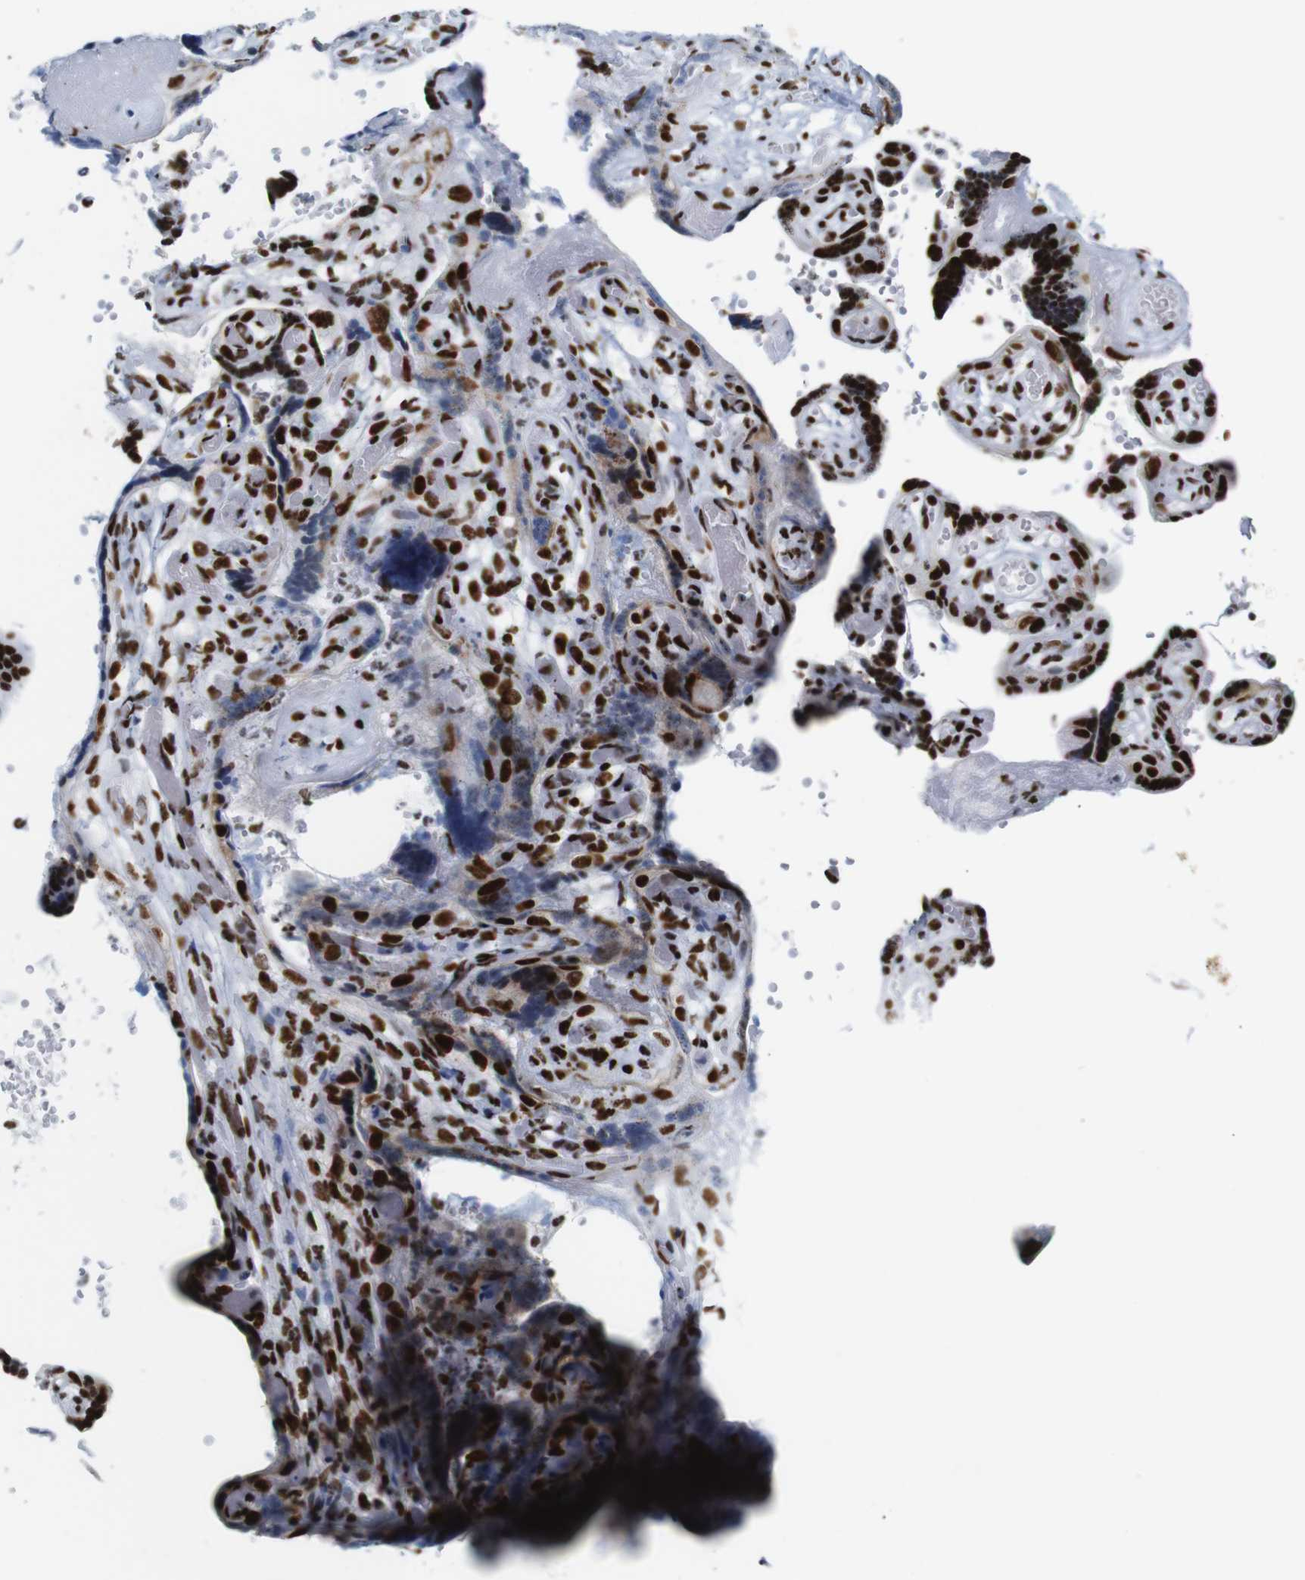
{"staining": {"intensity": "strong", "quantity": ">75%", "location": "nuclear"}, "tissue": "placenta", "cell_type": "Decidual cells", "image_type": "normal", "snomed": [{"axis": "morphology", "description": "Normal tissue, NOS"}, {"axis": "topography", "description": "Placenta"}], "caption": "Protein staining of unremarkable placenta shows strong nuclear positivity in approximately >75% of decidual cells. Nuclei are stained in blue.", "gene": "TRA2B", "patient": {"sex": "female", "age": 30}}